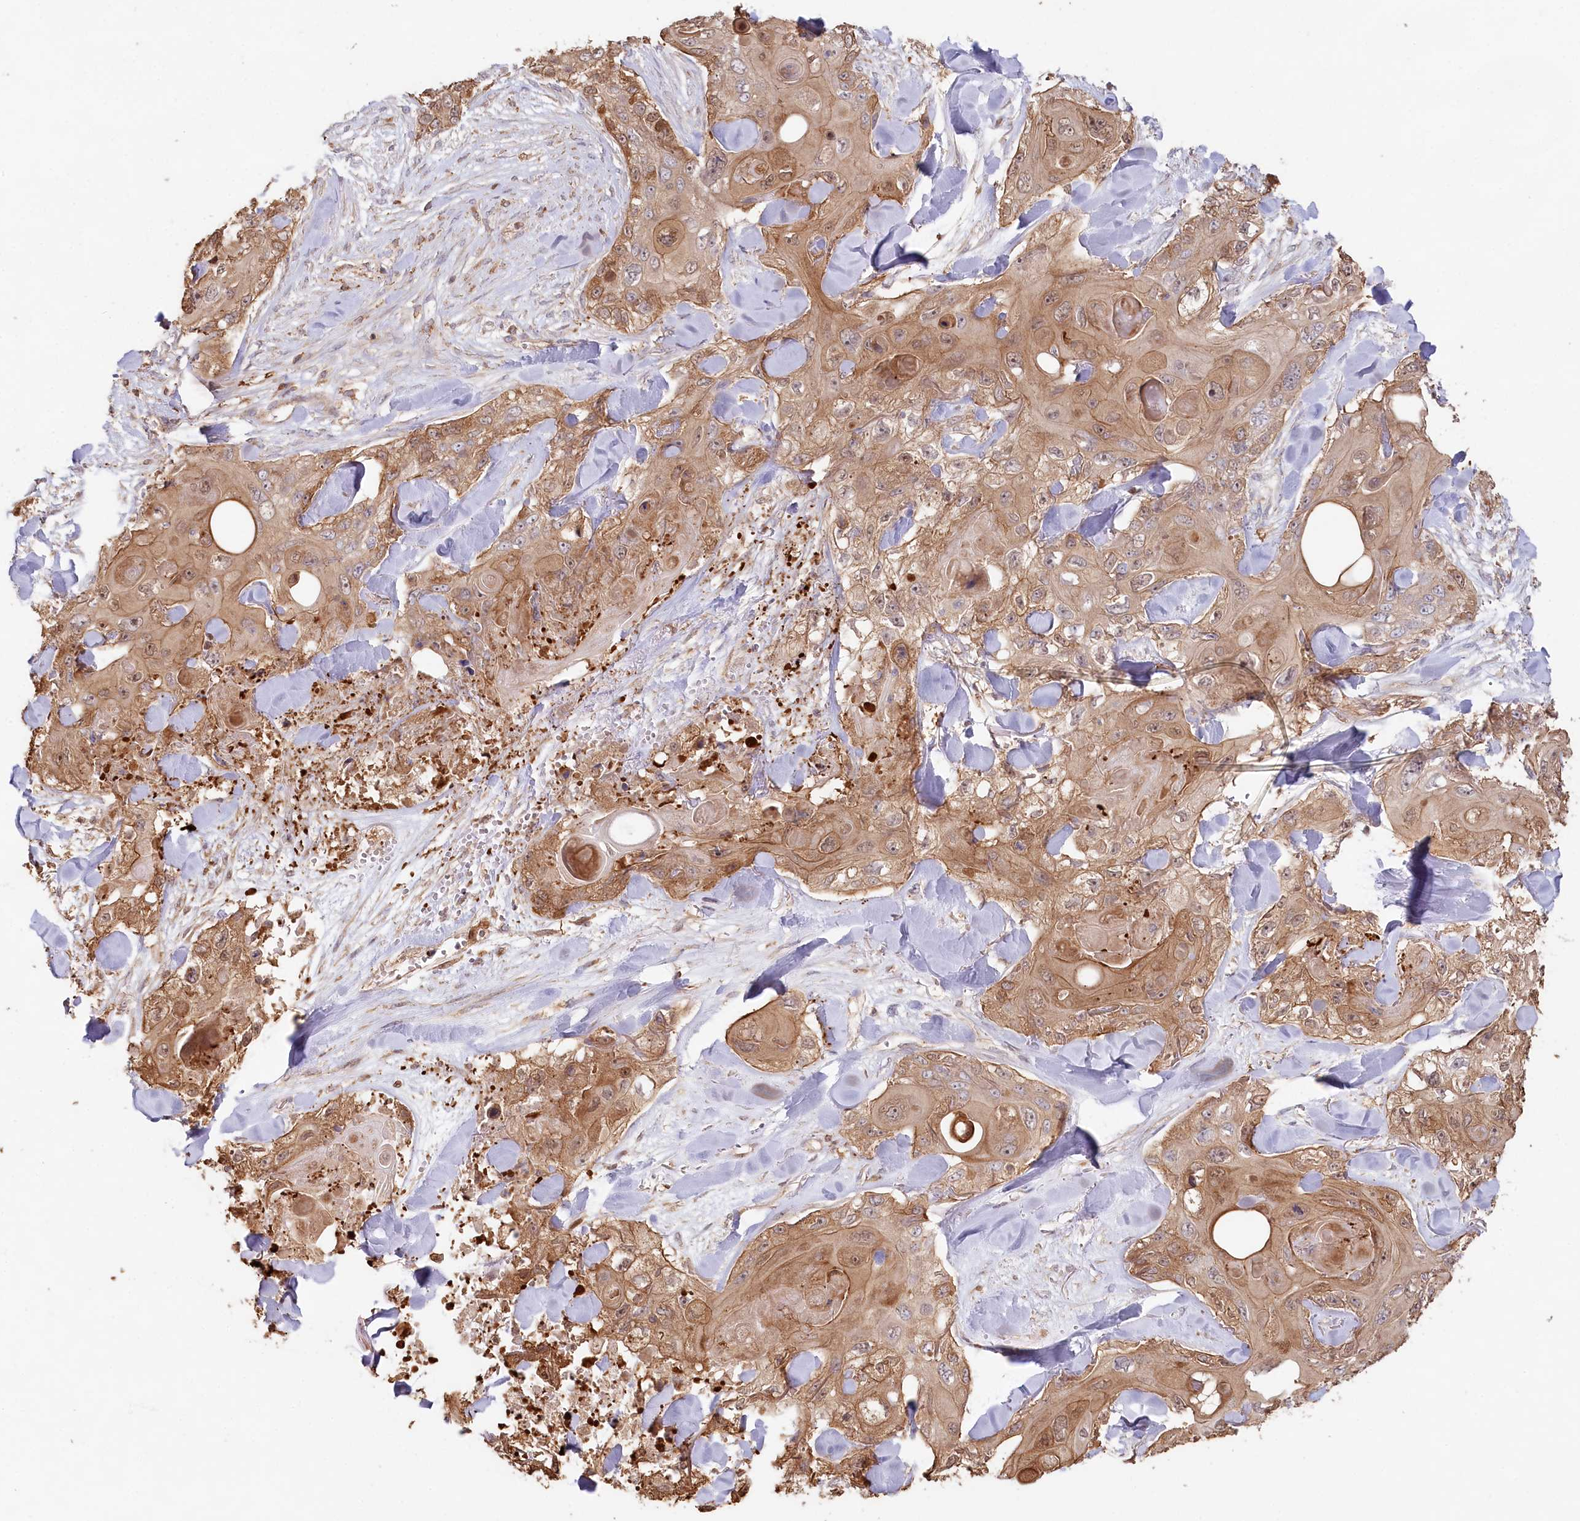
{"staining": {"intensity": "moderate", "quantity": ">75%", "location": "cytoplasmic/membranous"}, "tissue": "skin cancer", "cell_type": "Tumor cells", "image_type": "cancer", "snomed": [{"axis": "morphology", "description": "Normal tissue, NOS"}, {"axis": "morphology", "description": "Squamous cell carcinoma, NOS"}, {"axis": "topography", "description": "Skin"}], "caption": "Skin squamous cell carcinoma tissue exhibits moderate cytoplasmic/membranous expression in approximately >75% of tumor cells, visualized by immunohistochemistry. (Brightfield microscopy of DAB IHC at high magnification).", "gene": "HAL", "patient": {"sex": "male", "age": 72}}